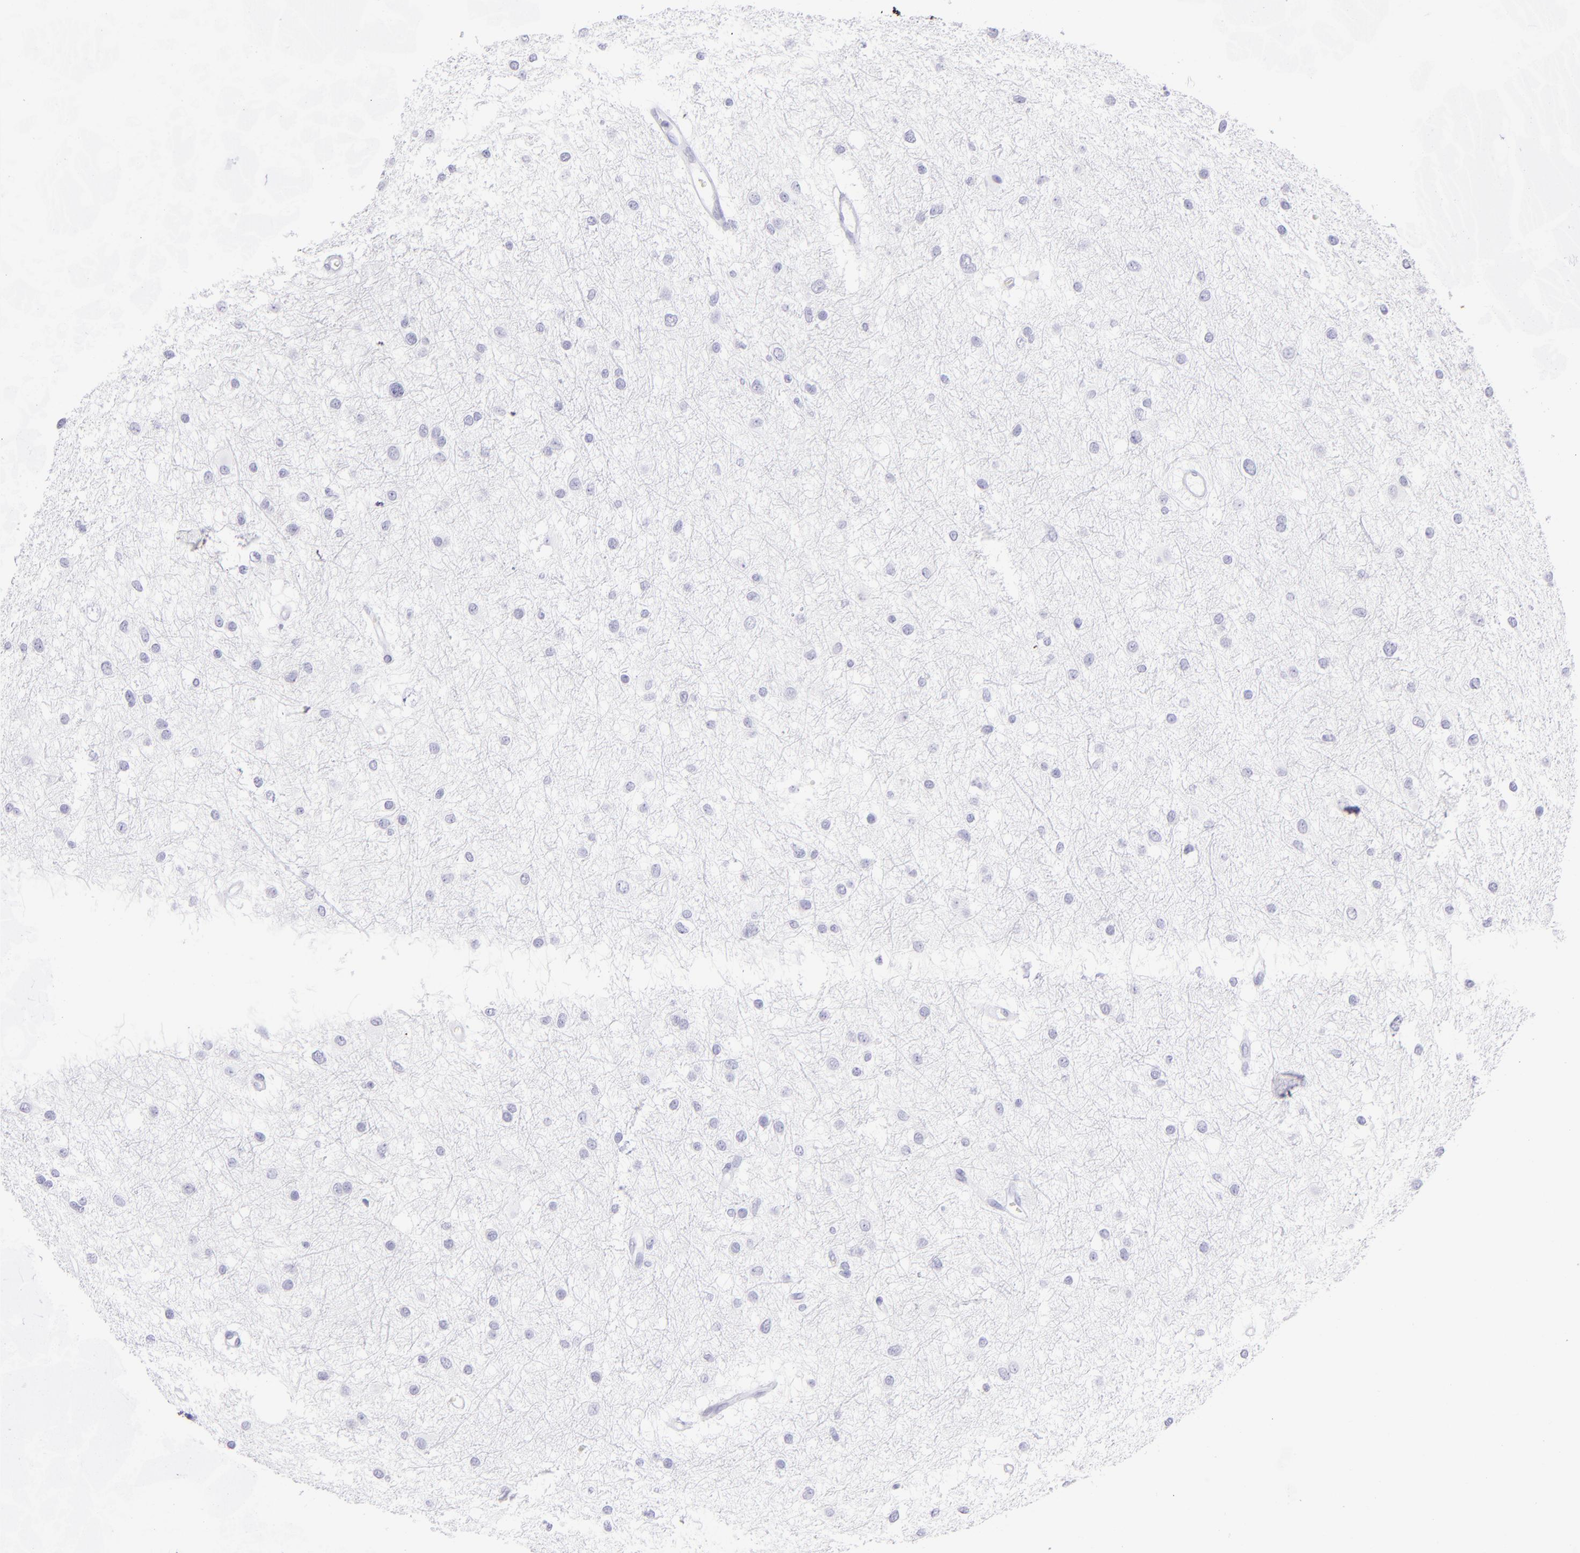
{"staining": {"intensity": "negative", "quantity": "none", "location": "none"}, "tissue": "glioma", "cell_type": "Tumor cells", "image_type": "cancer", "snomed": [{"axis": "morphology", "description": "Glioma, malignant, Low grade"}, {"axis": "topography", "description": "Brain"}], "caption": "Immunohistochemistry (IHC) of malignant low-grade glioma displays no staining in tumor cells.", "gene": "CD69", "patient": {"sex": "female", "age": 36}}